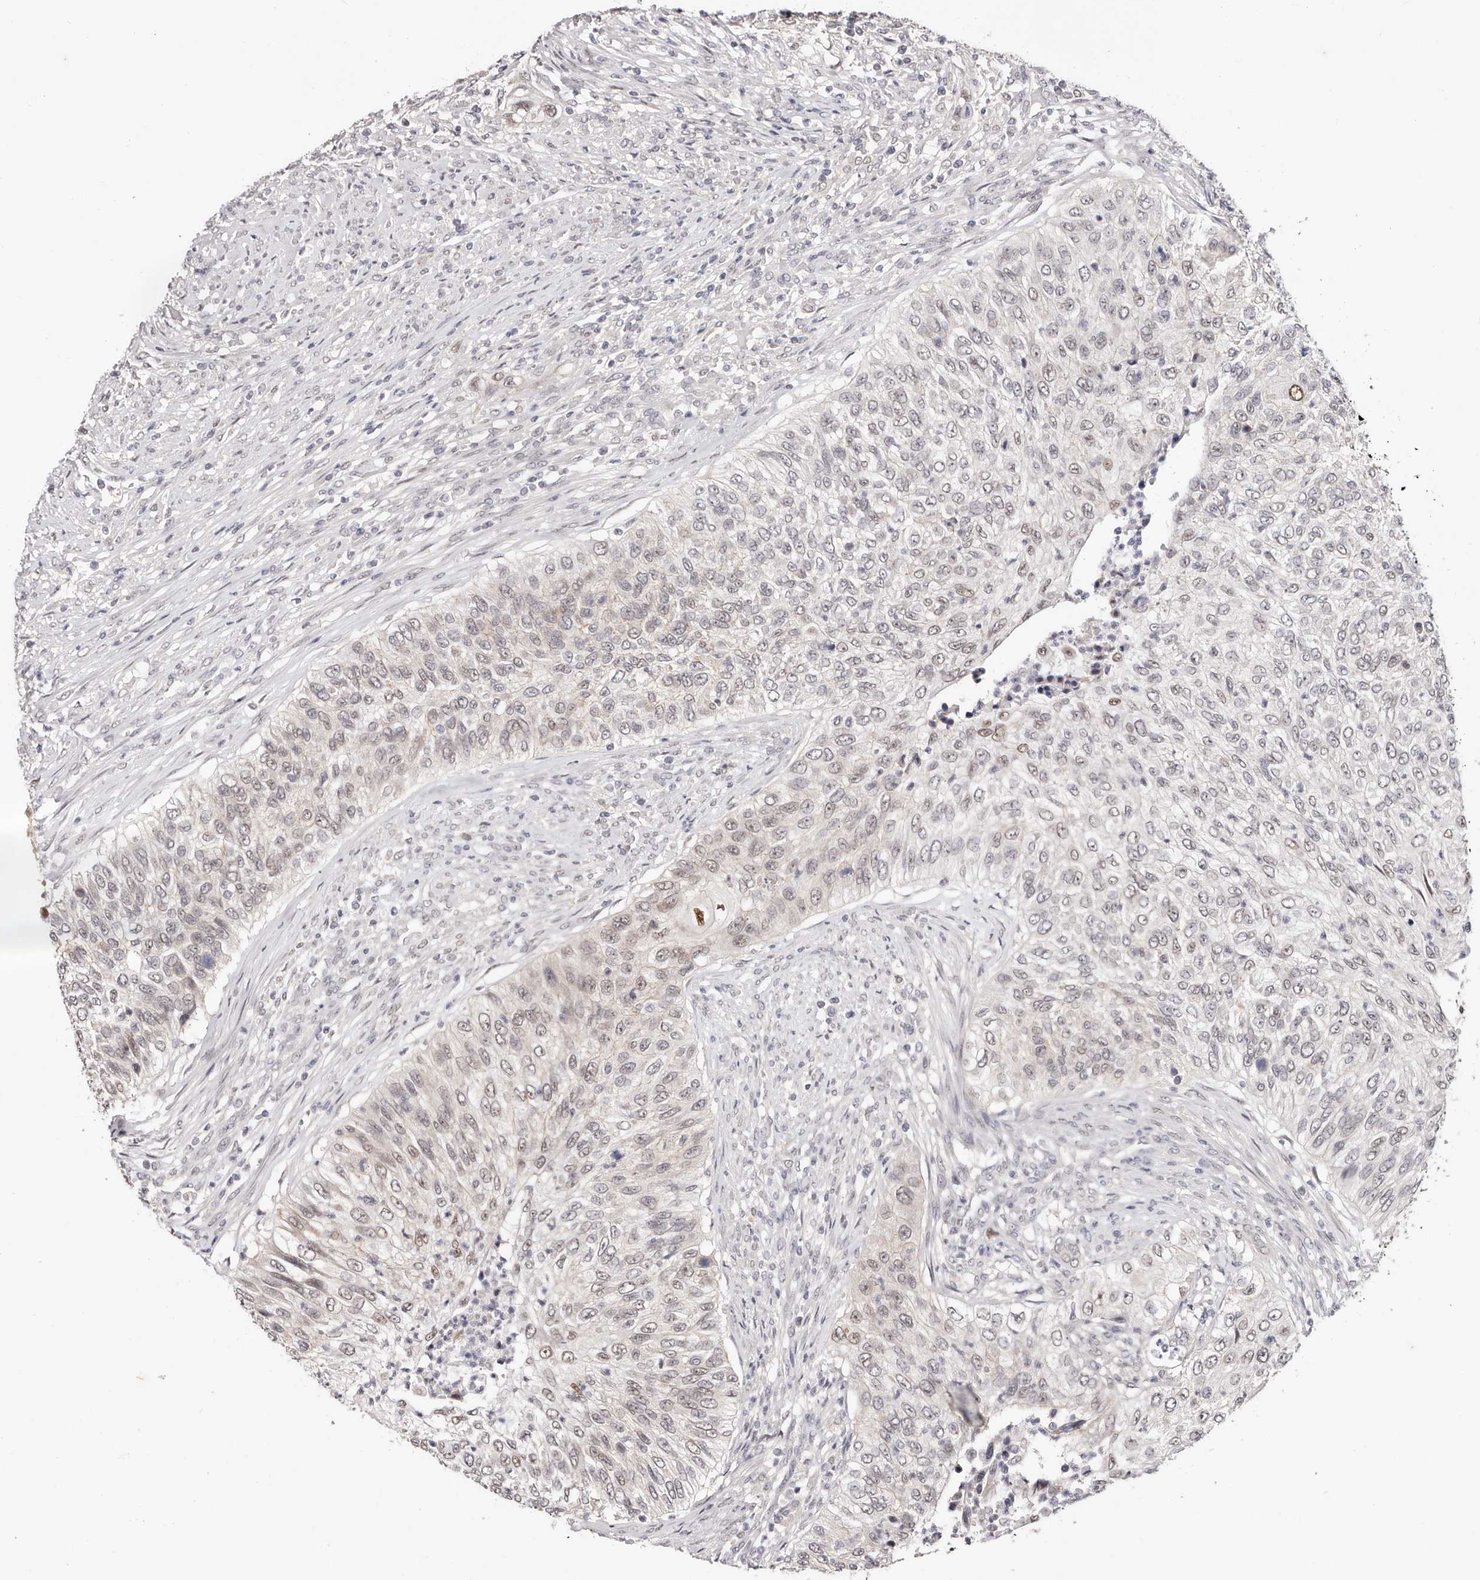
{"staining": {"intensity": "weak", "quantity": "<25%", "location": "nuclear"}, "tissue": "urothelial cancer", "cell_type": "Tumor cells", "image_type": "cancer", "snomed": [{"axis": "morphology", "description": "Urothelial carcinoma, High grade"}, {"axis": "topography", "description": "Urinary bladder"}], "caption": "Immunohistochemistry (IHC) of human urothelial carcinoma (high-grade) displays no expression in tumor cells.", "gene": "TYW3", "patient": {"sex": "female", "age": 60}}